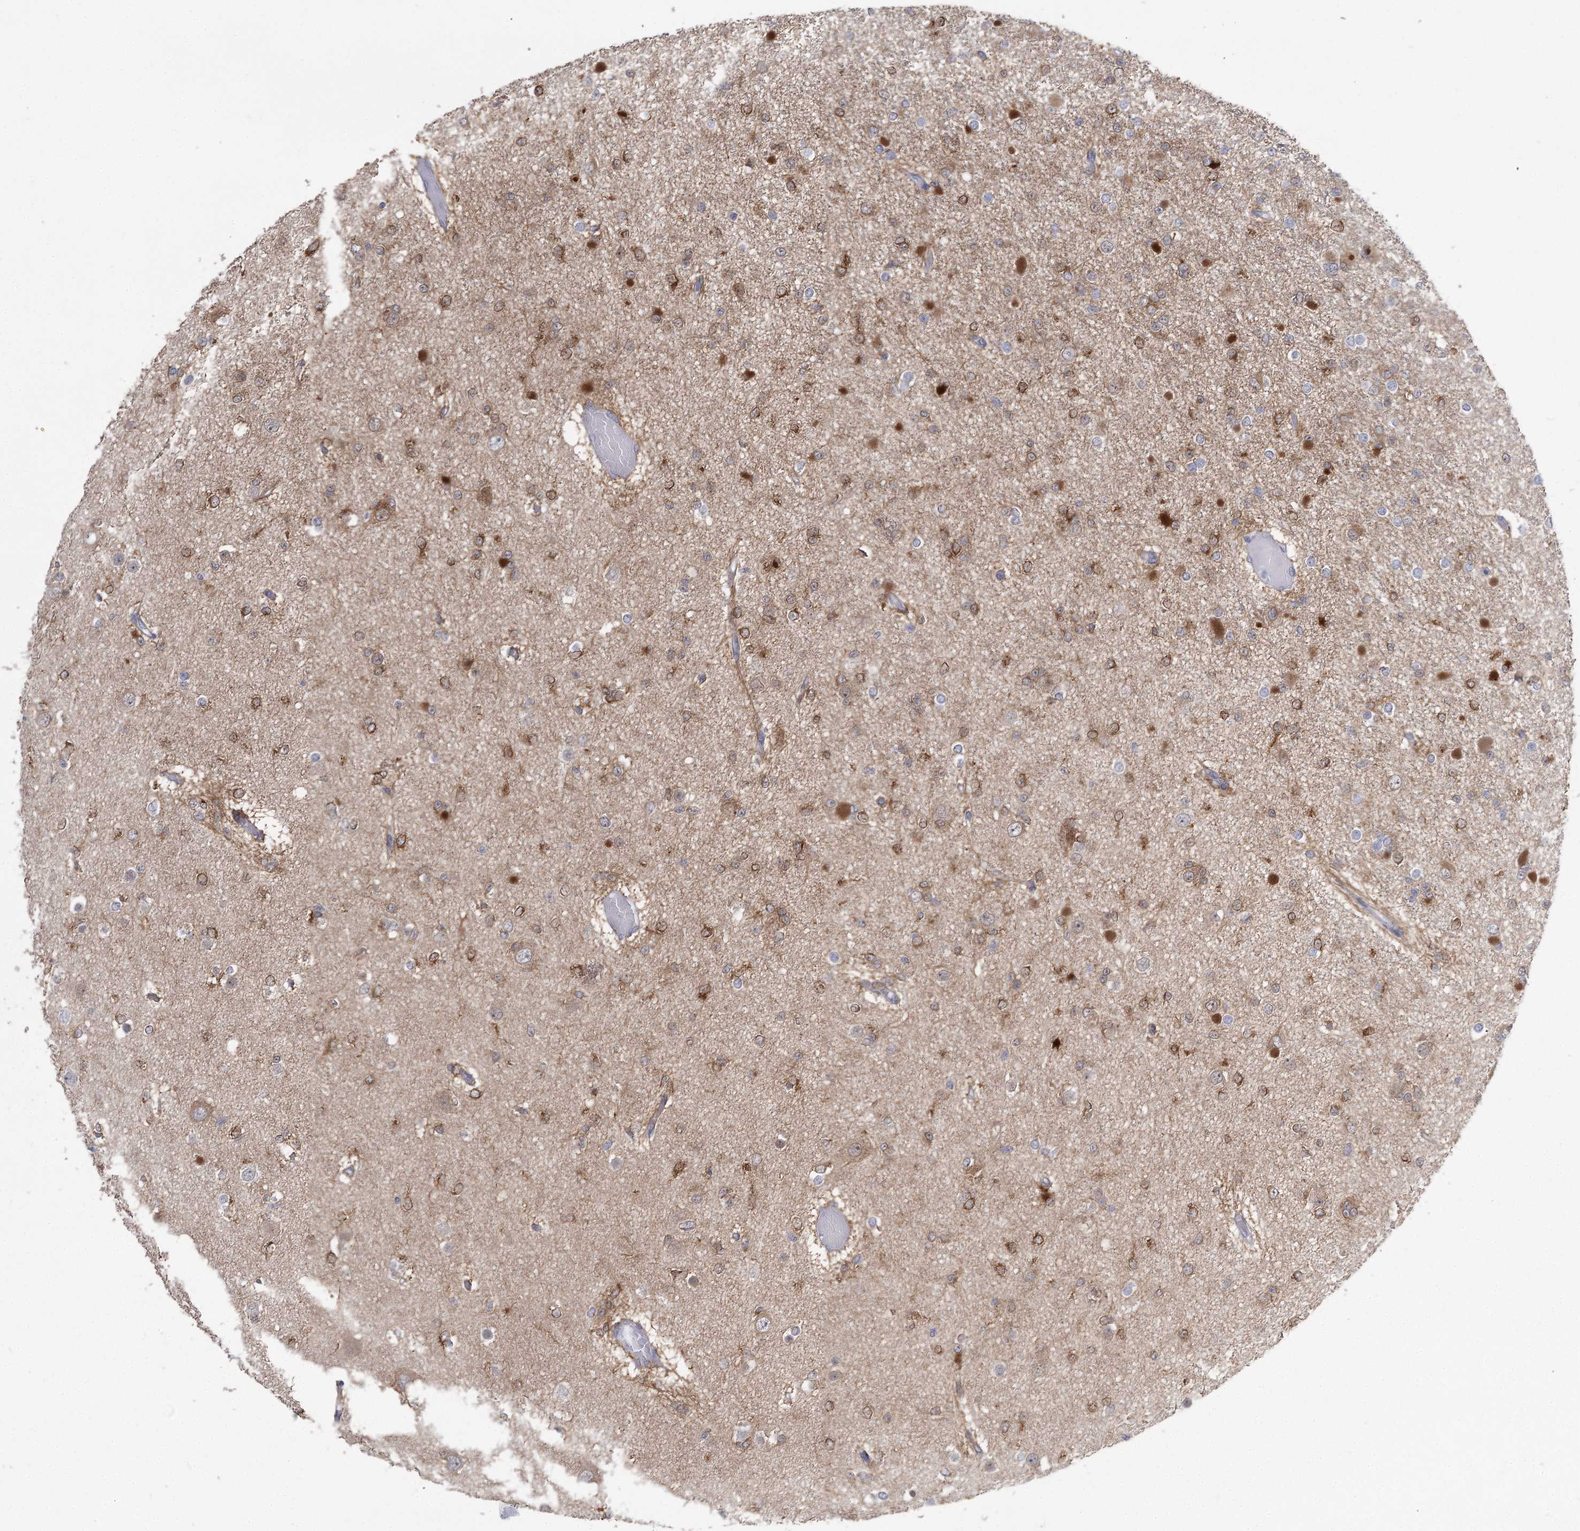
{"staining": {"intensity": "moderate", "quantity": "<25%", "location": "cytoplasmic/membranous"}, "tissue": "glioma", "cell_type": "Tumor cells", "image_type": "cancer", "snomed": [{"axis": "morphology", "description": "Glioma, malignant, Low grade"}, {"axis": "topography", "description": "Brain"}], "caption": "Immunohistochemistry (IHC) of low-grade glioma (malignant) shows low levels of moderate cytoplasmic/membranous positivity in about <25% of tumor cells.", "gene": "PHYHIPL", "patient": {"sex": "female", "age": 22}}